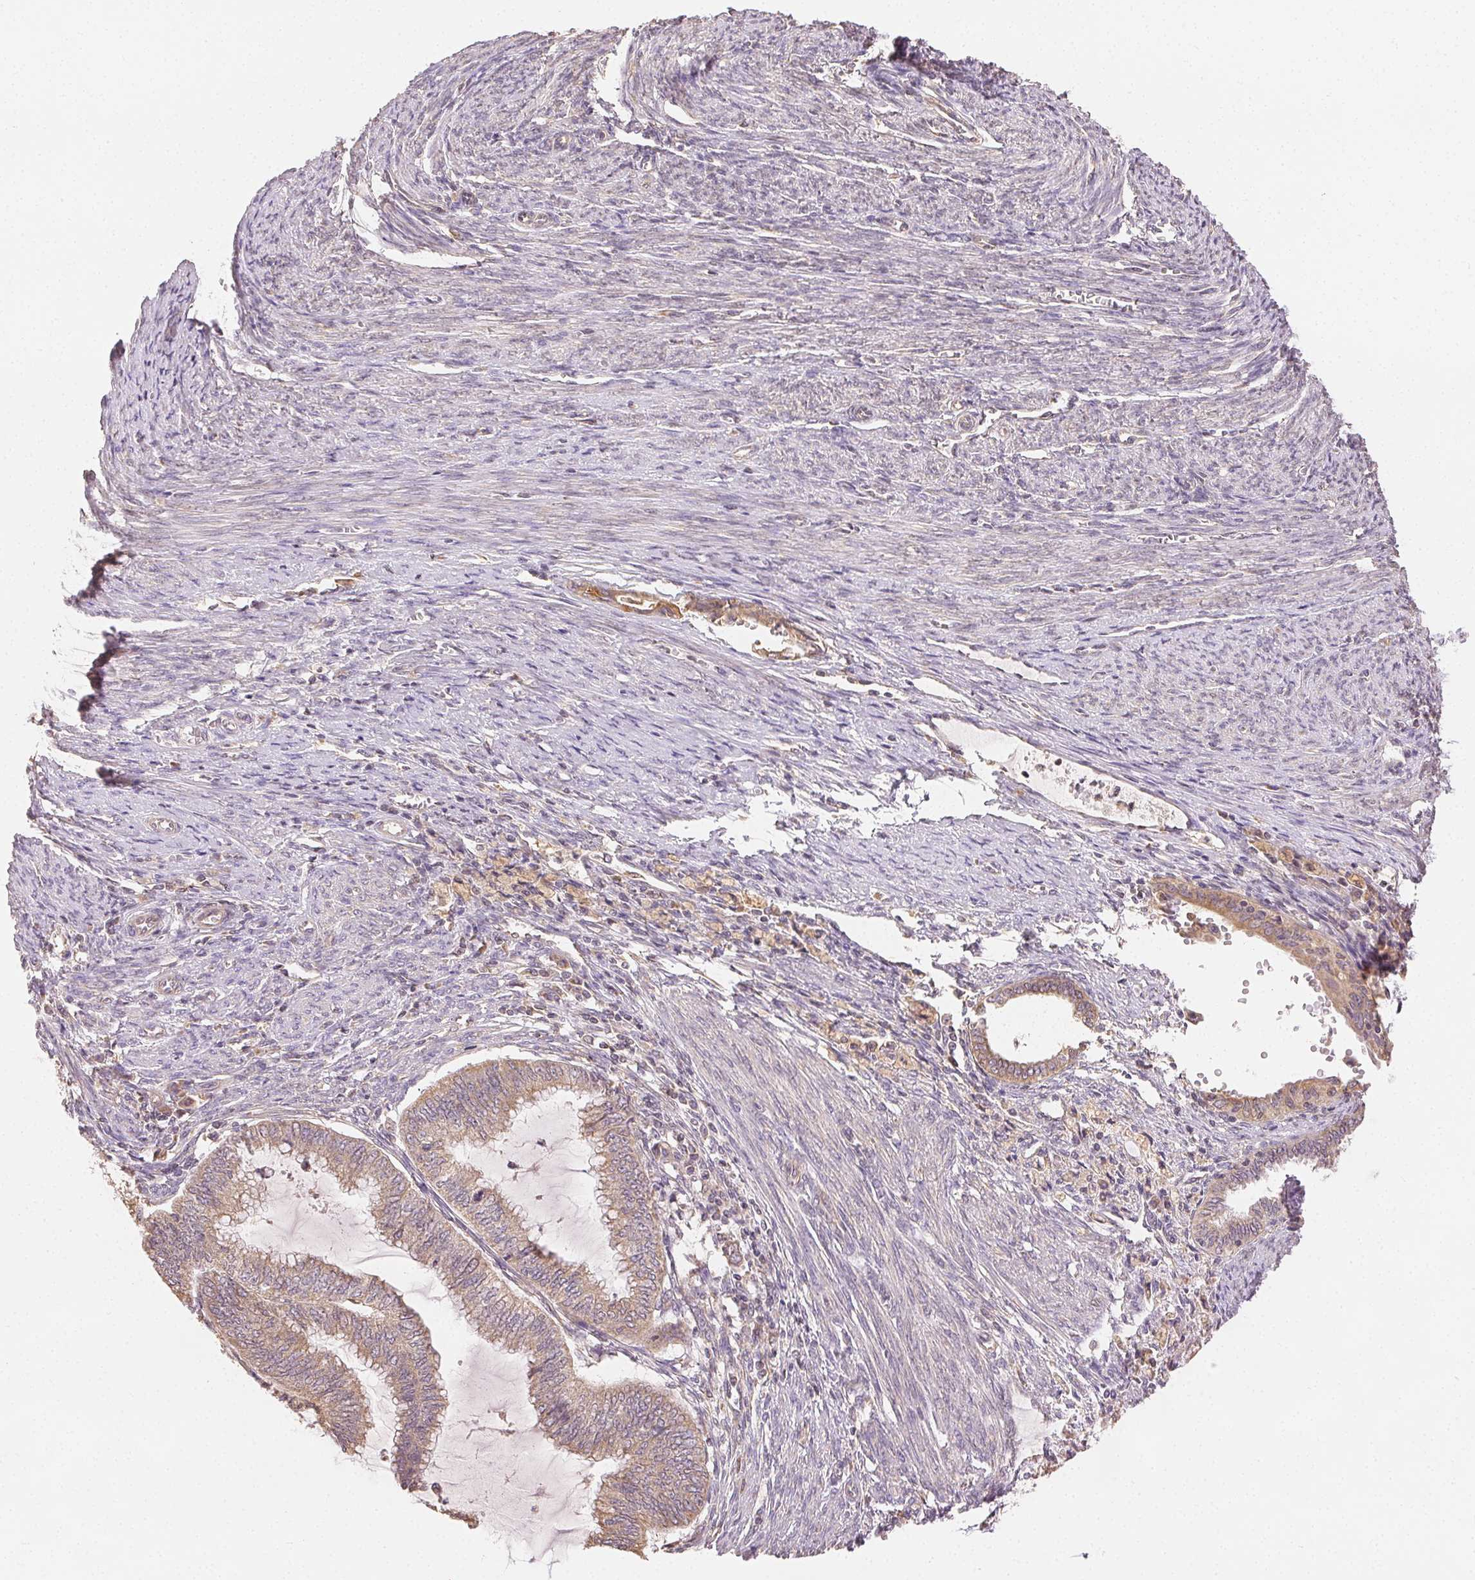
{"staining": {"intensity": "weak", "quantity": "25%-75%", "location": "cytoplasmic/membranous"}, "tissue": "endometrial cancer", "cell_type": "Tumor cells", "image_type": "cancer", "snomed": [{"axis": "morphology", "description": "Adenocarcinoma, NOS"}, {"axis": "topography", "description": "Endometrium"}], "caption": "Immunohistochemical staining of human endometrial adenocarcinoma exhibits low levels of weak cytoplasmic/membranous expression in approximately 25%-75% of tumor cells.", "gene": "SEZ6L2", "patient": {"sex": "female", "age": 79}}